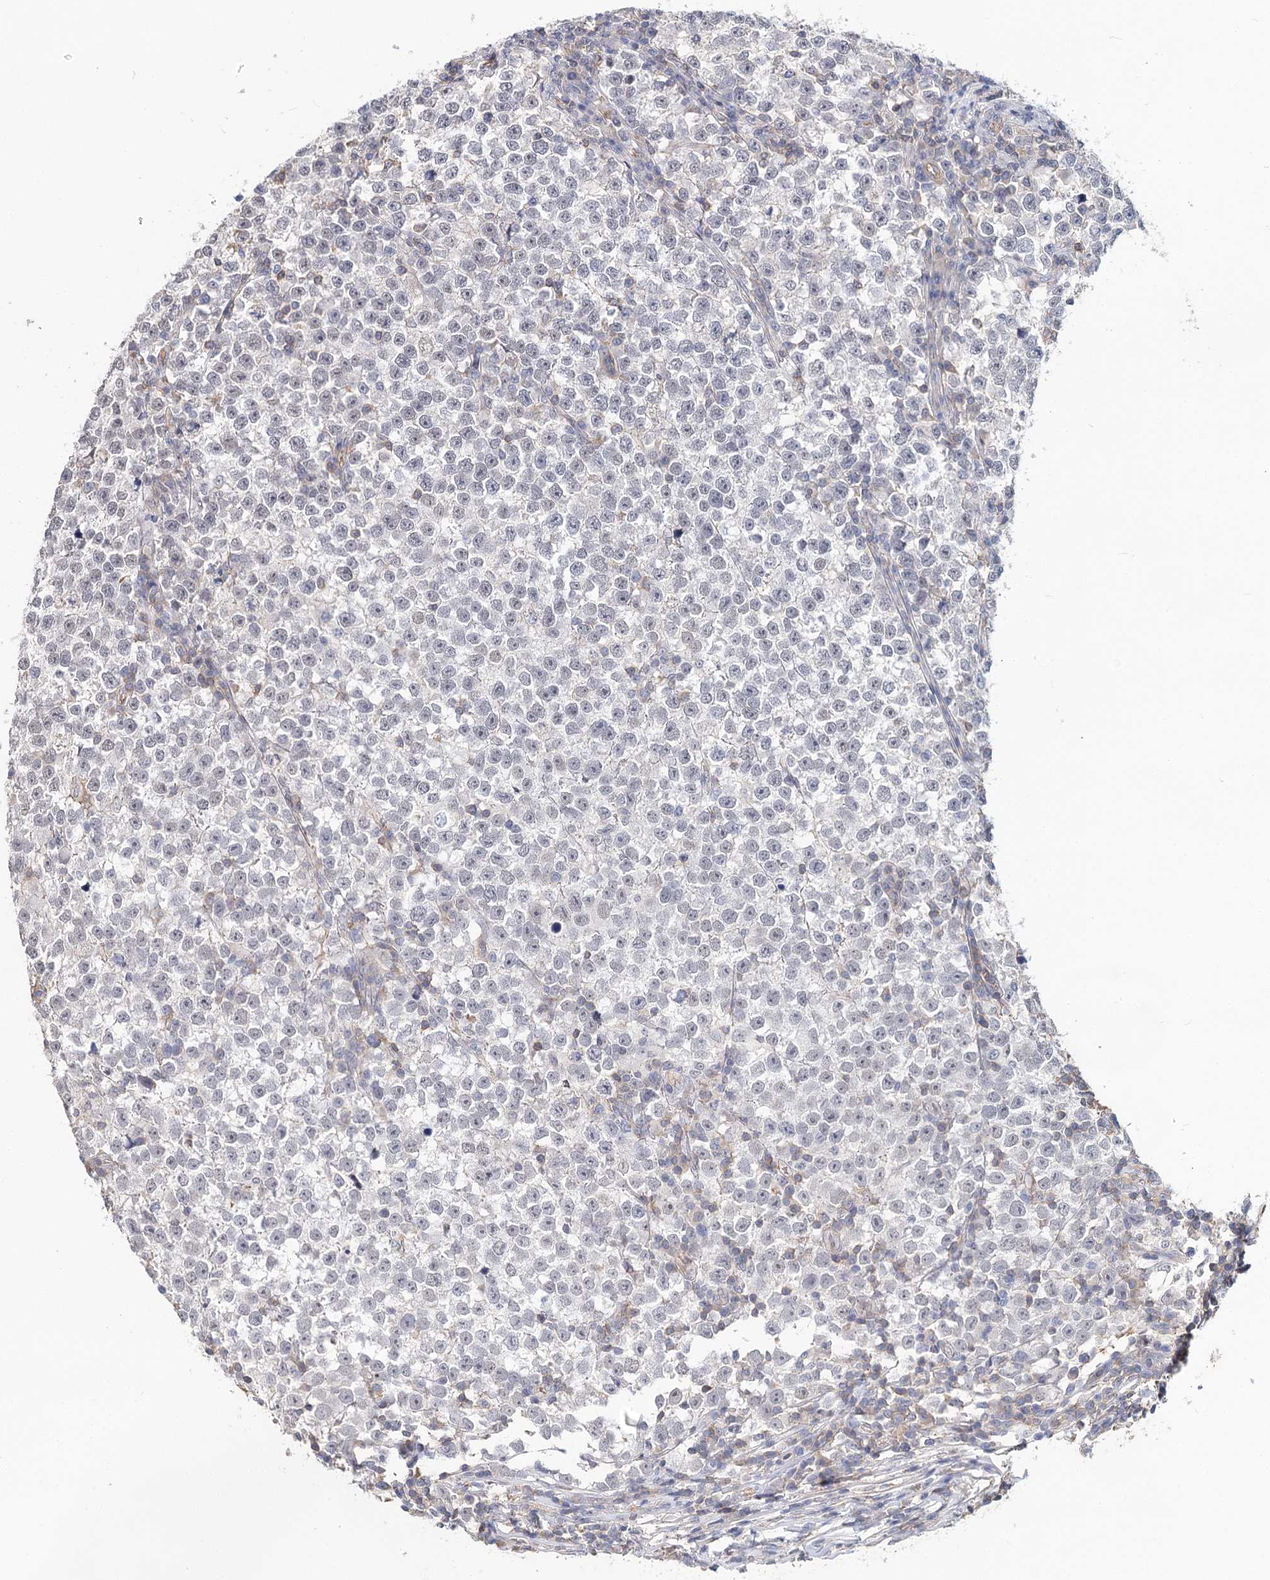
{"staining": {"intensity": "negative", "quantity": "none", "location": "none"}, "tissue": "testis cancer", "cell_type": "Tumor cells", "image_type": "cancer", "snomed": [{"axis": "morphology", "description": "Normal tissue, NOS"}, {"axis": "morphology", "description": "Seminoma, NOS"}, {"axis": "topography", "description": "Testis"}], "caption": "IHC histopathology image of human testis seminoma stained for a protein (brown), which demonstrates no staining in tumor cells.", "gene": "TMEM218", "patient": {"sex": "male", "age": 43}}